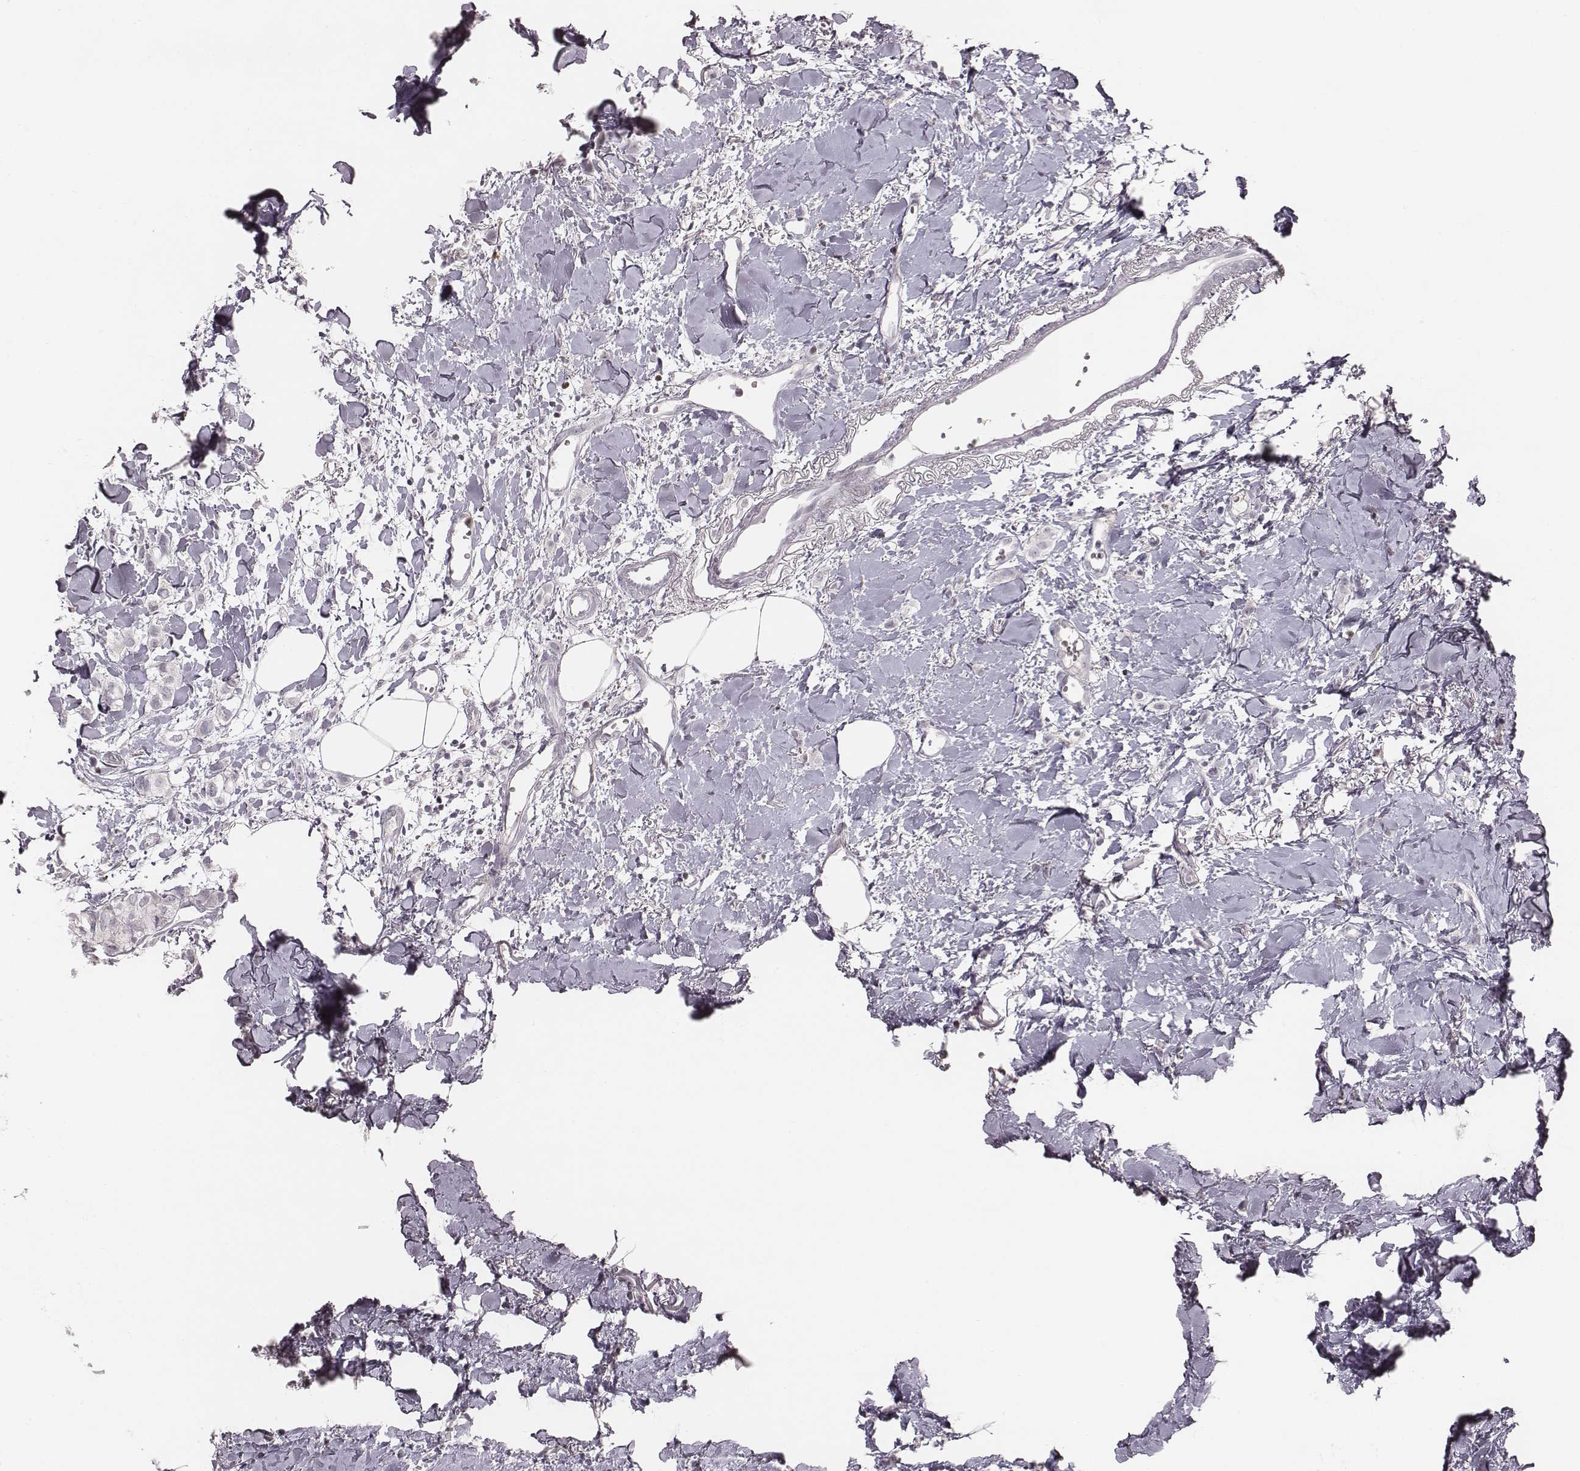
{"staining": {"intensity": "negative", "quantity": "none", "location": "none"}, "tissue": "breast cancer", "cell_type": "Tumor cells", "image_type": "cancer", "snomed": [{"axis": "morphology", "description": "Duct carcinoma"}, {"axis": "topography", "description": "Breast"}], "caption": "This is an immunohistochemistry image of breast cancer (intraductal carcinoma). There is no staining in tumor cells.", "gene": "NDC1", "patient": {"sex": "female", "age": 85}}